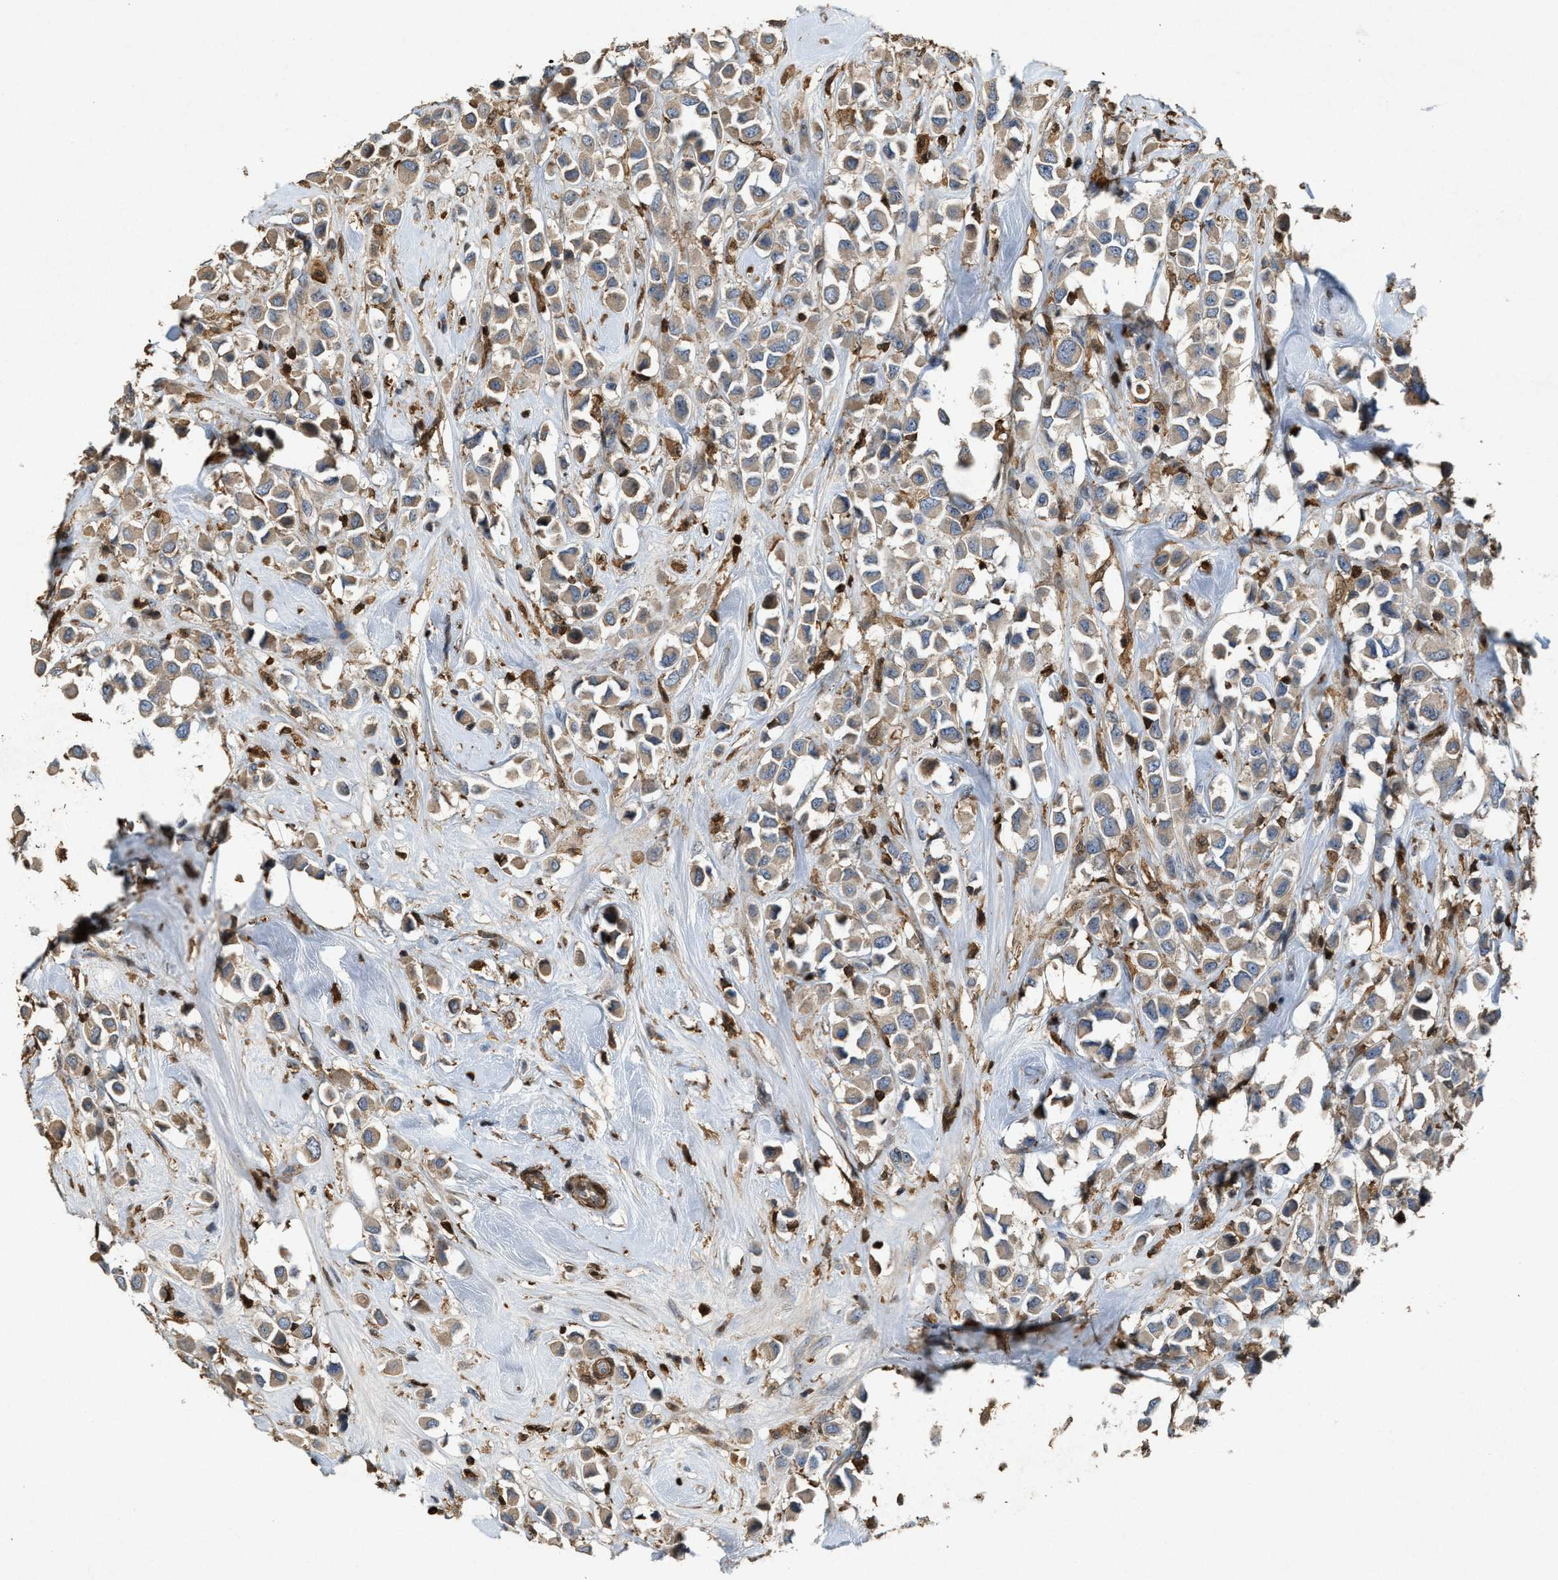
{"staining": {"intensity": "weak", "quantity": ">75%", "location": "cytoplasmic/membranous"}, "tissue": "breast cancer", "cell_type": "Tumor cells", "image_type": "cancer", "snomed": [{"axis": "morphology", "description": "Duct carcinoma"}, {"axis": "topography", "description": "Breast"}], "caption": "Breast cancer (intraductal carcinoma) stained with DAB immunohistochemistry (IHC) reveals low levels of weak cytoplasmic/membranous positivity in approximately >75% of tumor cells.", "gene": "SERPINB5", "patient": {"sex": "female", "age": 61}}